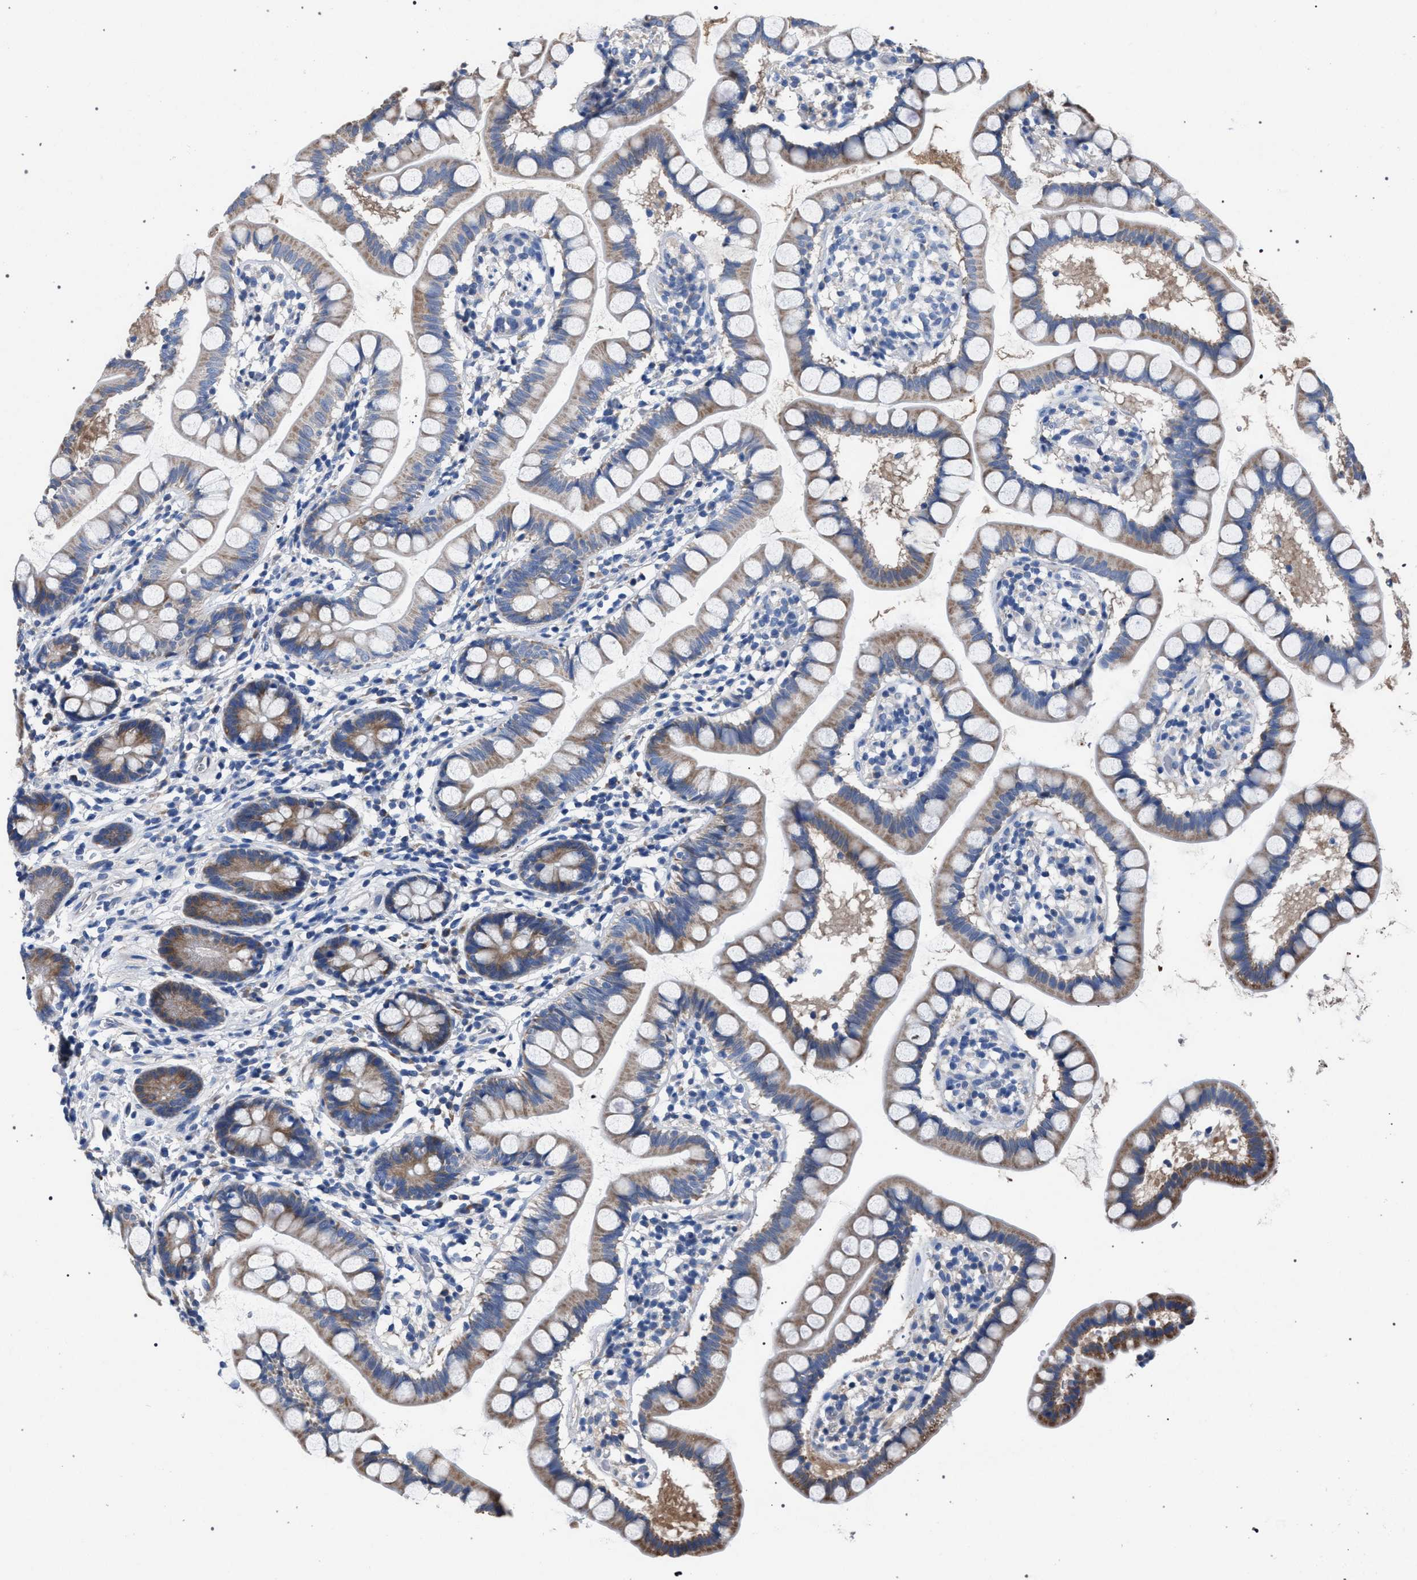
{"staining": {"intensity": "moderate", "quantity": "25%-75%", "location": "cytoplasmic/membranous"}, "tissue": "small intestine", "cell_type": "Glandular cells", "image_type": "normal", "snomed": [{"axis": "morphology", "description": "Normal tissue, NOS"}, {"axis": "topography", "description": "Small intestine"}], "caption": "This is an image of immunohistochemistry (IHC) staining of normal small intestine, which shows moderate staining in the cytoplasmic/membranous of glandular cells.", "gene": "CRYZ", "patient": {"sex": "female", "age": 84}}